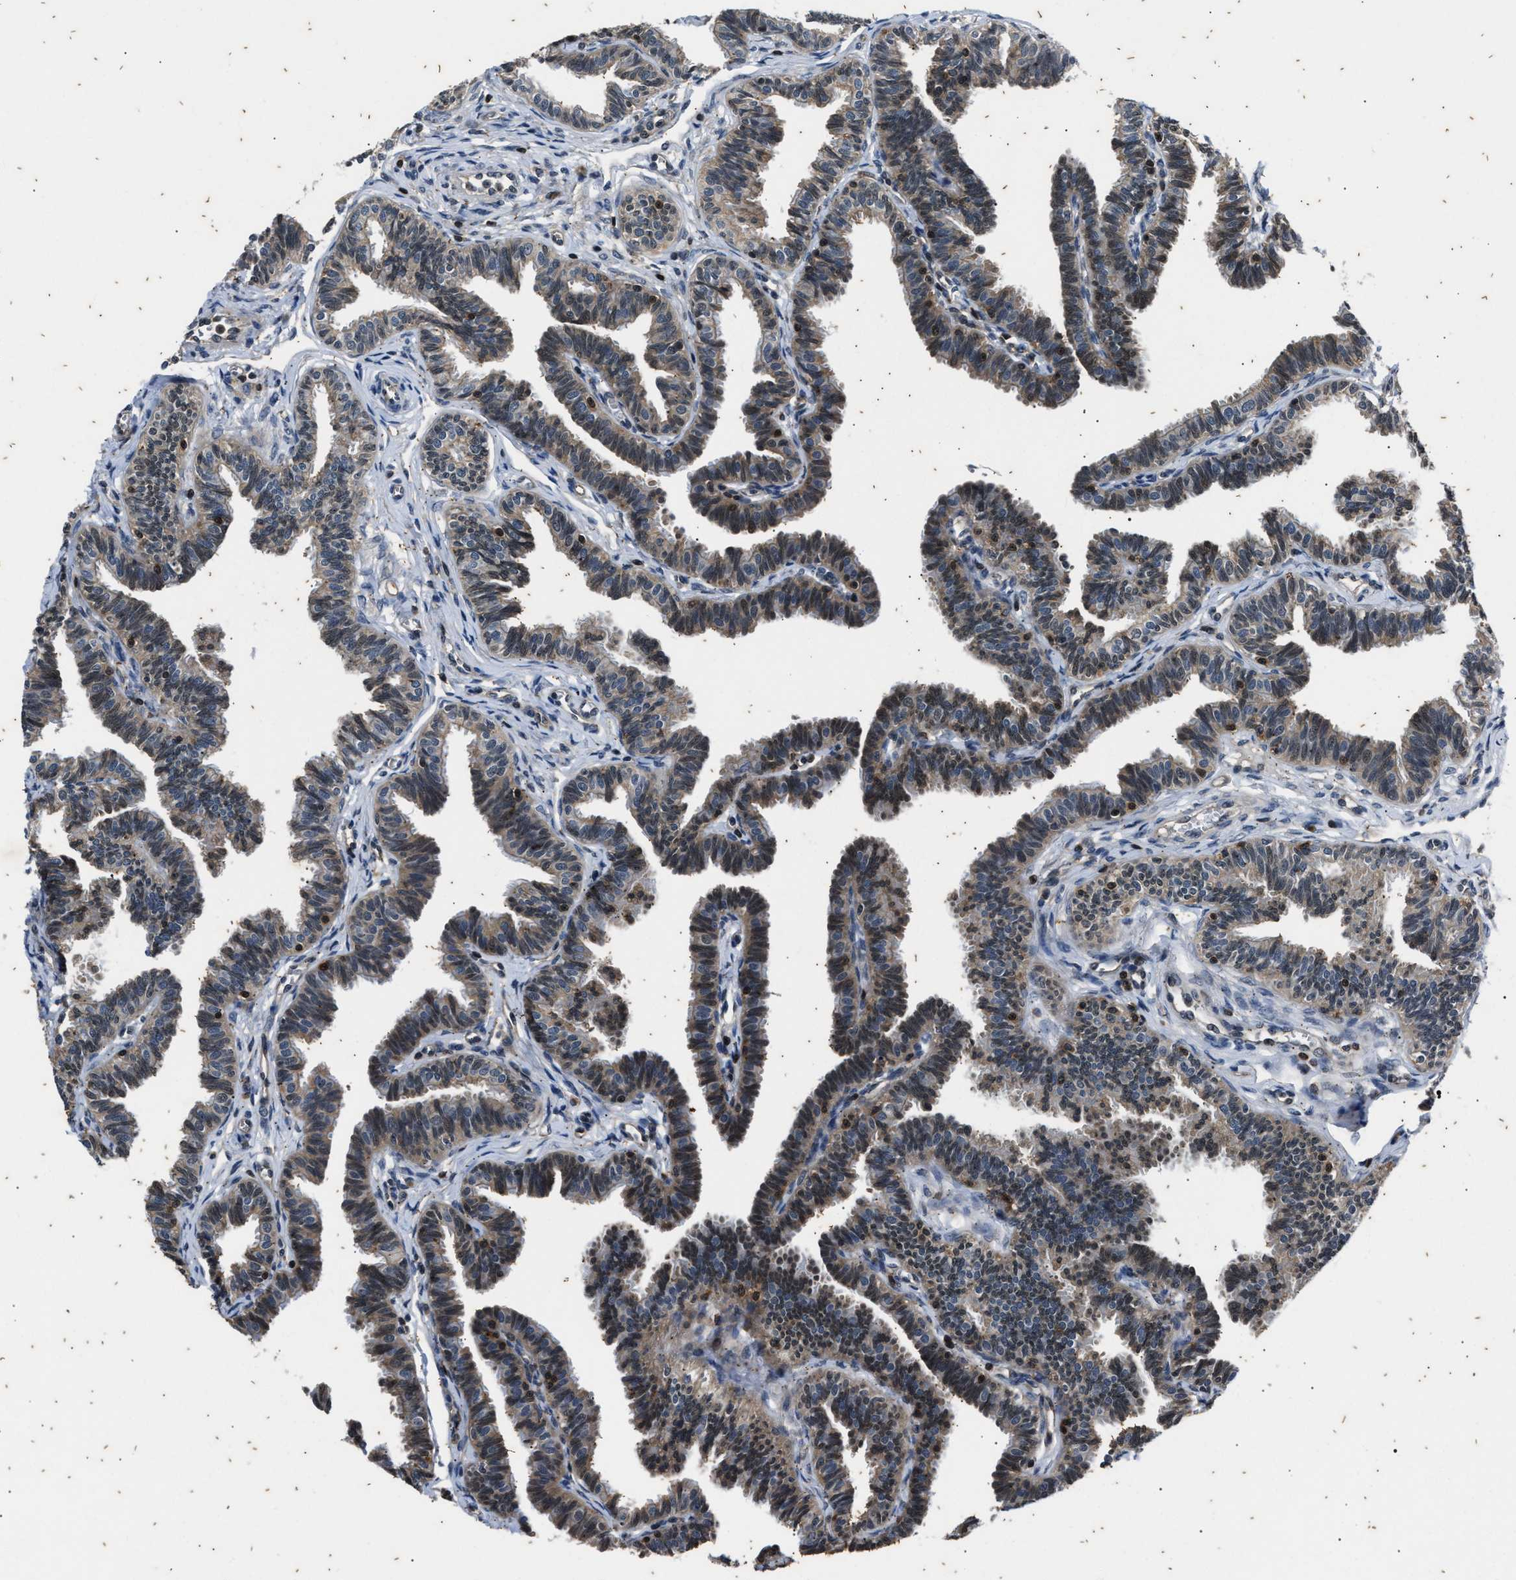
{"staining": {"intensity": "weak", "quantity": "25%-75%", "location": "cytoplasmic/membranous"}, "tissue": "fallopian tube", "cell_type": "Glandular cells", "image_type": "normal", "snomed": [{"axis": "morphology", "description": "Normal tissue, NOS"}, {"axis": "topography", "description": "Fallopian tube"}, {"axis": "topography", "description": "Ovary"}], "caption": "Immunohistochemistry photomicrograph of normal fallopian tube stained for a protein (brown), which reveals low levels of weak cytoplasmic/membranous positivity in about 25%-75% of glandular cells.", "gene": "PTPN7", "patient": {"sex": "female", "age": 23}}